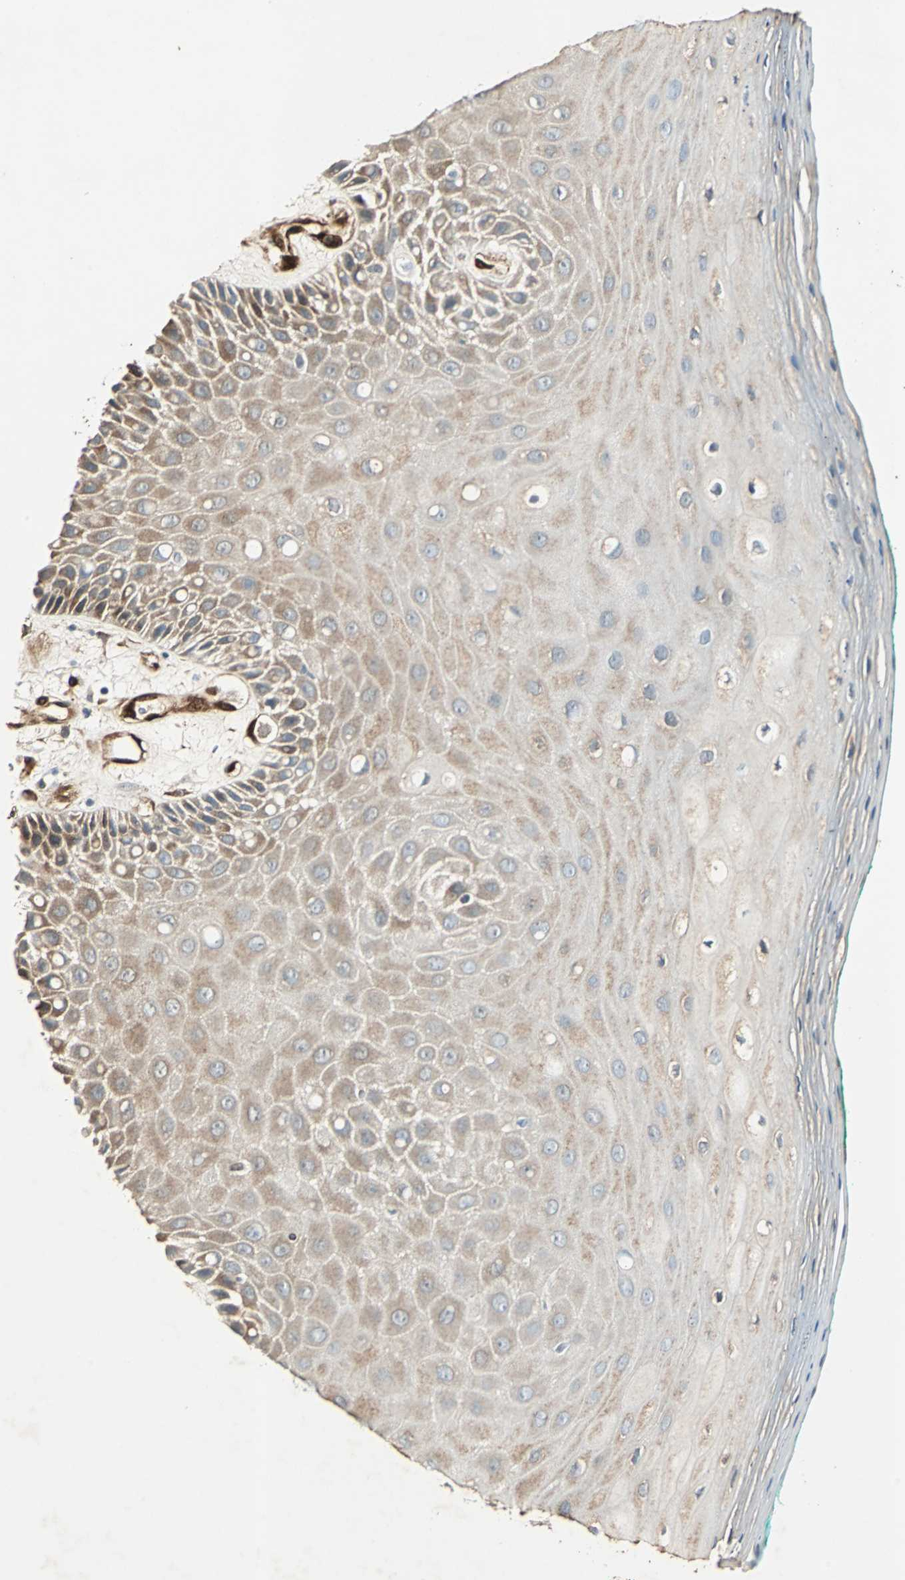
{"staining": {"intensity": "moderate", "quantity": ">75%", "location": "cytoplasmic/membranous"}, "tissue": "oral mucosa", "cell_type": "Squamous epithelial cells", "image_type": "normal", "snomed": [{"axis": "morphology", "description": "Normal tissue, NOS"}, {"axis": "morphology", "description": "Squamous cell carcinoma, NOS"}, {"axis": "topography", "description": "Skeletal muscle"}, {"axis": "topography", "description": "Oral tissue"}, {"axis": "topography", "description": "Head-Neck"}], "caption": "The image reveals a brown stain indicating the presence of a protein in the cytoplasmic/membranous of squamous epithelial cells in oral mucosa. Nuclei are stained in blue.", "gene": "RRM2B", "patient": {"sex": "female", "age": 84}}